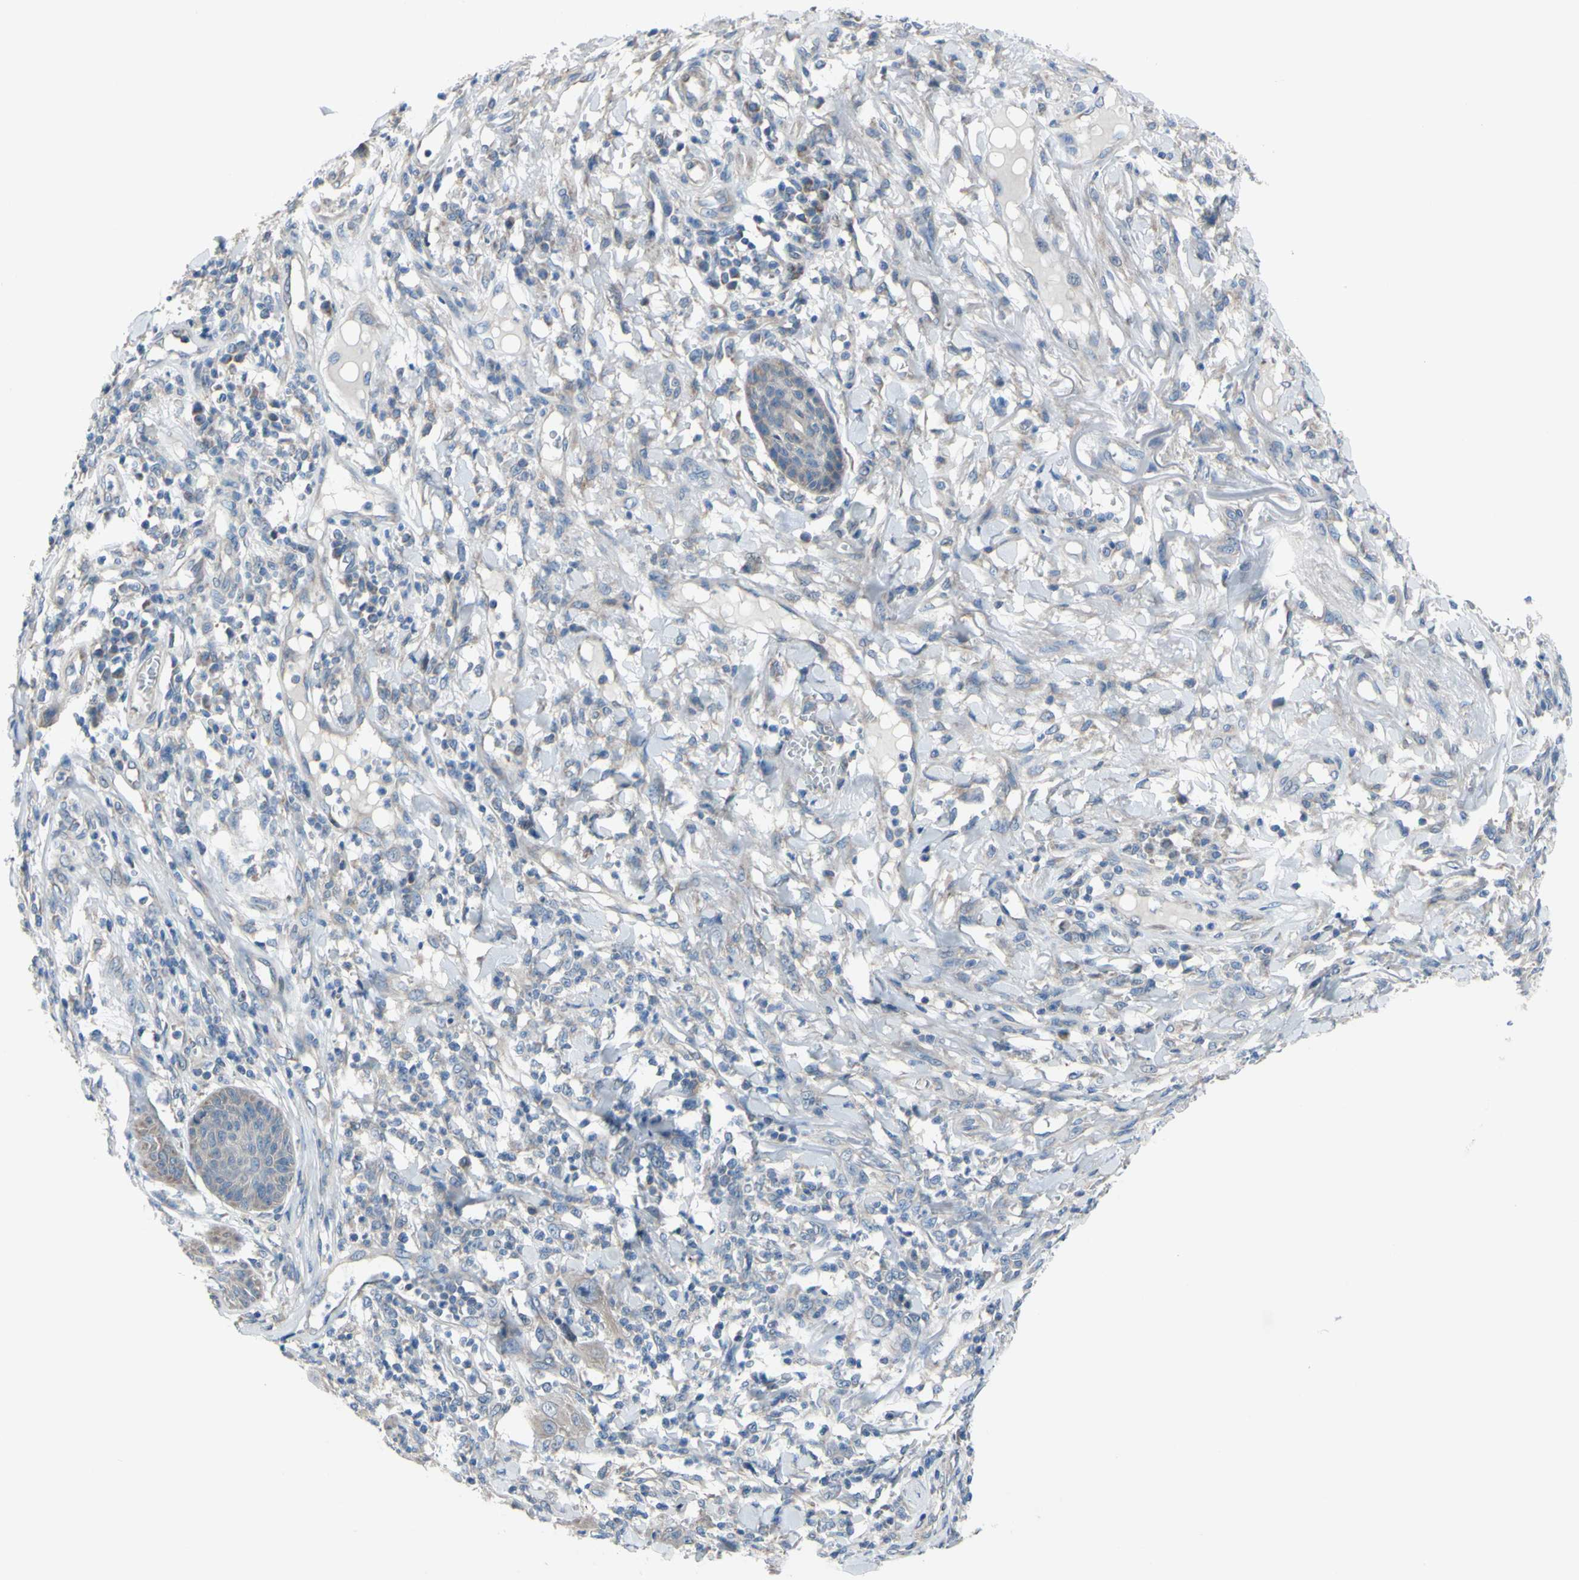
{"staining": {"intensity": "weak", "quantity": "25%-75%", "location": "cytoplasmic/membranous"}, "tissue": "skin cancer", "cell_type": "Tumor cells", "image_type": "cancer", "snomed": [{"axis": "morphology", "description": "Squamous cell carcinoma, NOS"}, {"axis": "topography", "description": "Skin"}], "caption": "The micrograph shows a brown stain indicating the presence of a protein in the cytoplasmic/membranous of tumor cells in skin cancer. The staining was performed using DAB (3,3'-diaminobenzidine) to visualize the protein expression in brown, while the nuclei were stained in blue with hematoxylin (Magnification: 20x).", "gene": "GRAMD2B", "patient": {"sex": "female", "age": 78}}